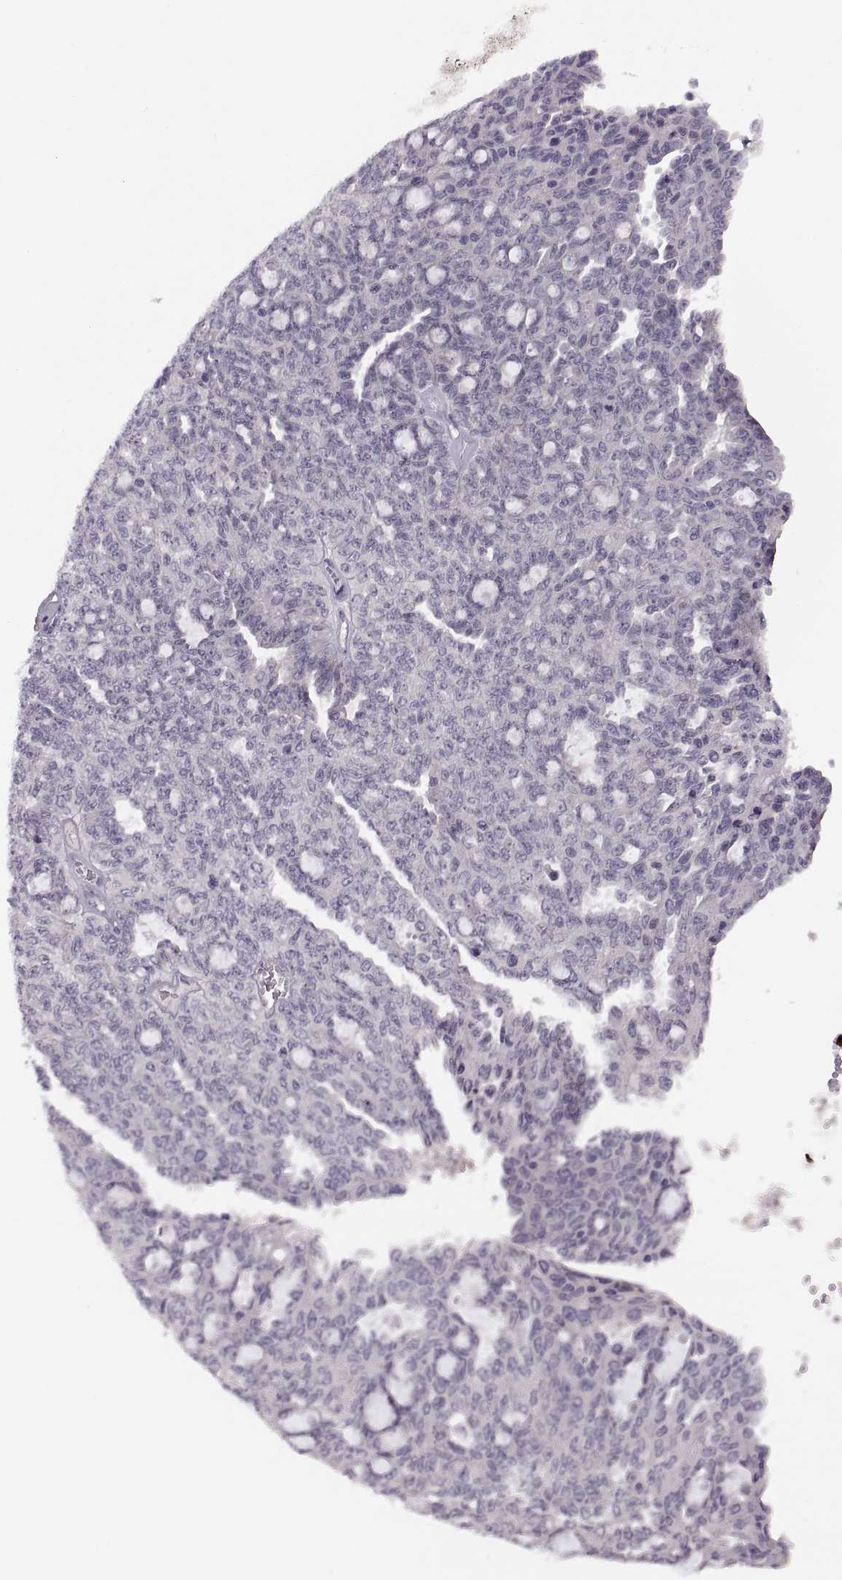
{"staining": {"intensity": "negative", "quantity": "none", "location": "none"}, "tissue": "ovarian cancer", "cell_type": "Tumor cells", "image_type": "cancer", "snomed": [{"axis": "morphology", "description": "Cystadenocarcinoma, serous, NOS"}, {"axis": "topography", "description": "Ovary"}], "caption": "There is no significant staining in tumor cells of serous cystadenocarcinoma (ovarian). (DAB immunohistochemistry (IHC), high magnification).", "gene": "ADH6", "patient": {"sex": "female", "age": 71}}